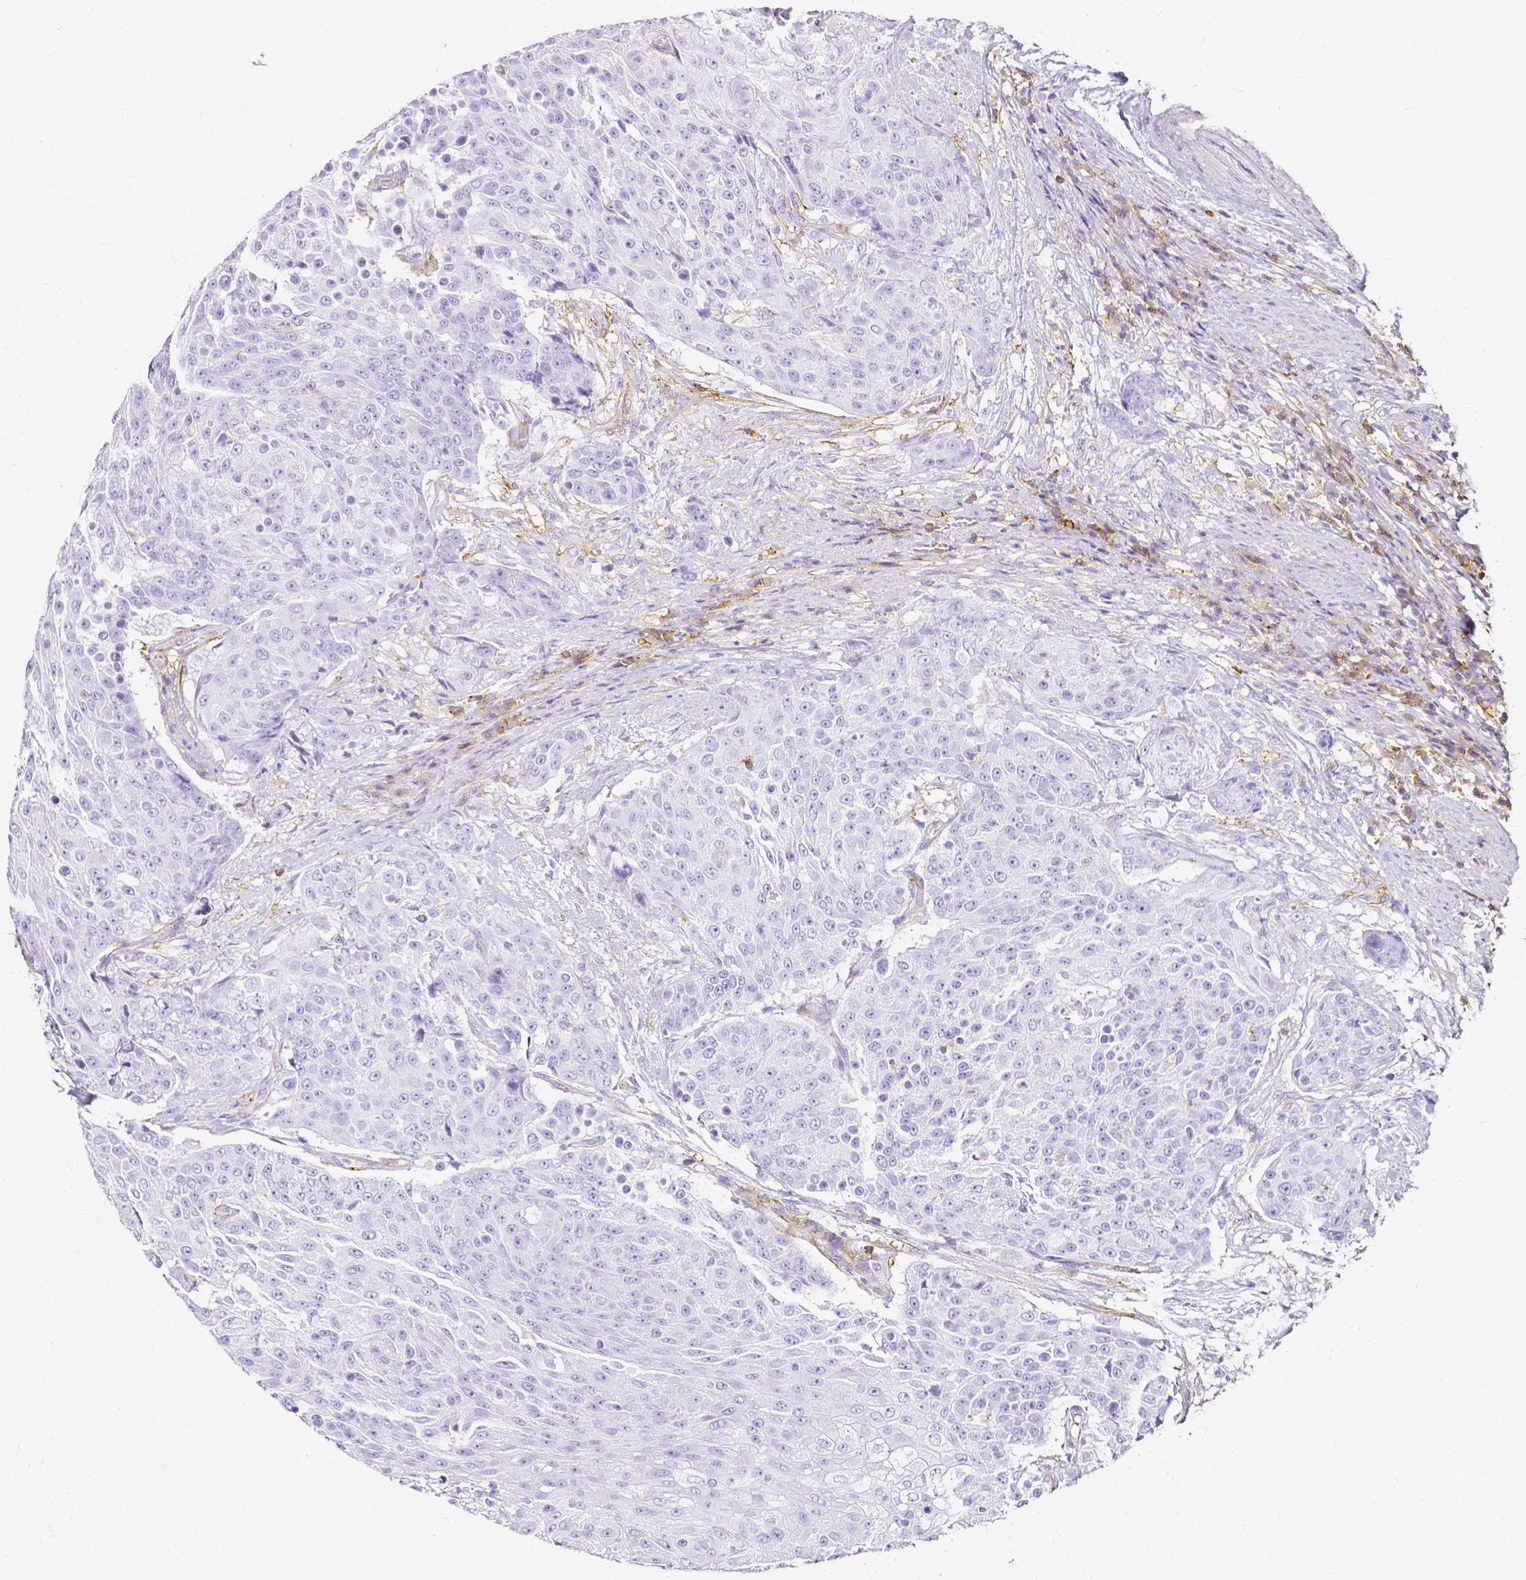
{"staining": {"intensity": "negative", "quantity": "none", "location": "none"}, "tissue": "urothelial cancer", "cell_type": "Tumor cells", "image_type": "cancer", "snomed": [{"axis": "morphology", "description": "Urothelial carcinoma, High grade"}, {"axis": "topography", "description": "Urinary bladder"}], "caption": "Urothelial cancer was stained to show a protein in brown. There is no significant expression in tumor cells.", "gene": "HSPA12A", "patient": {"sex": "female", "age": 63}}